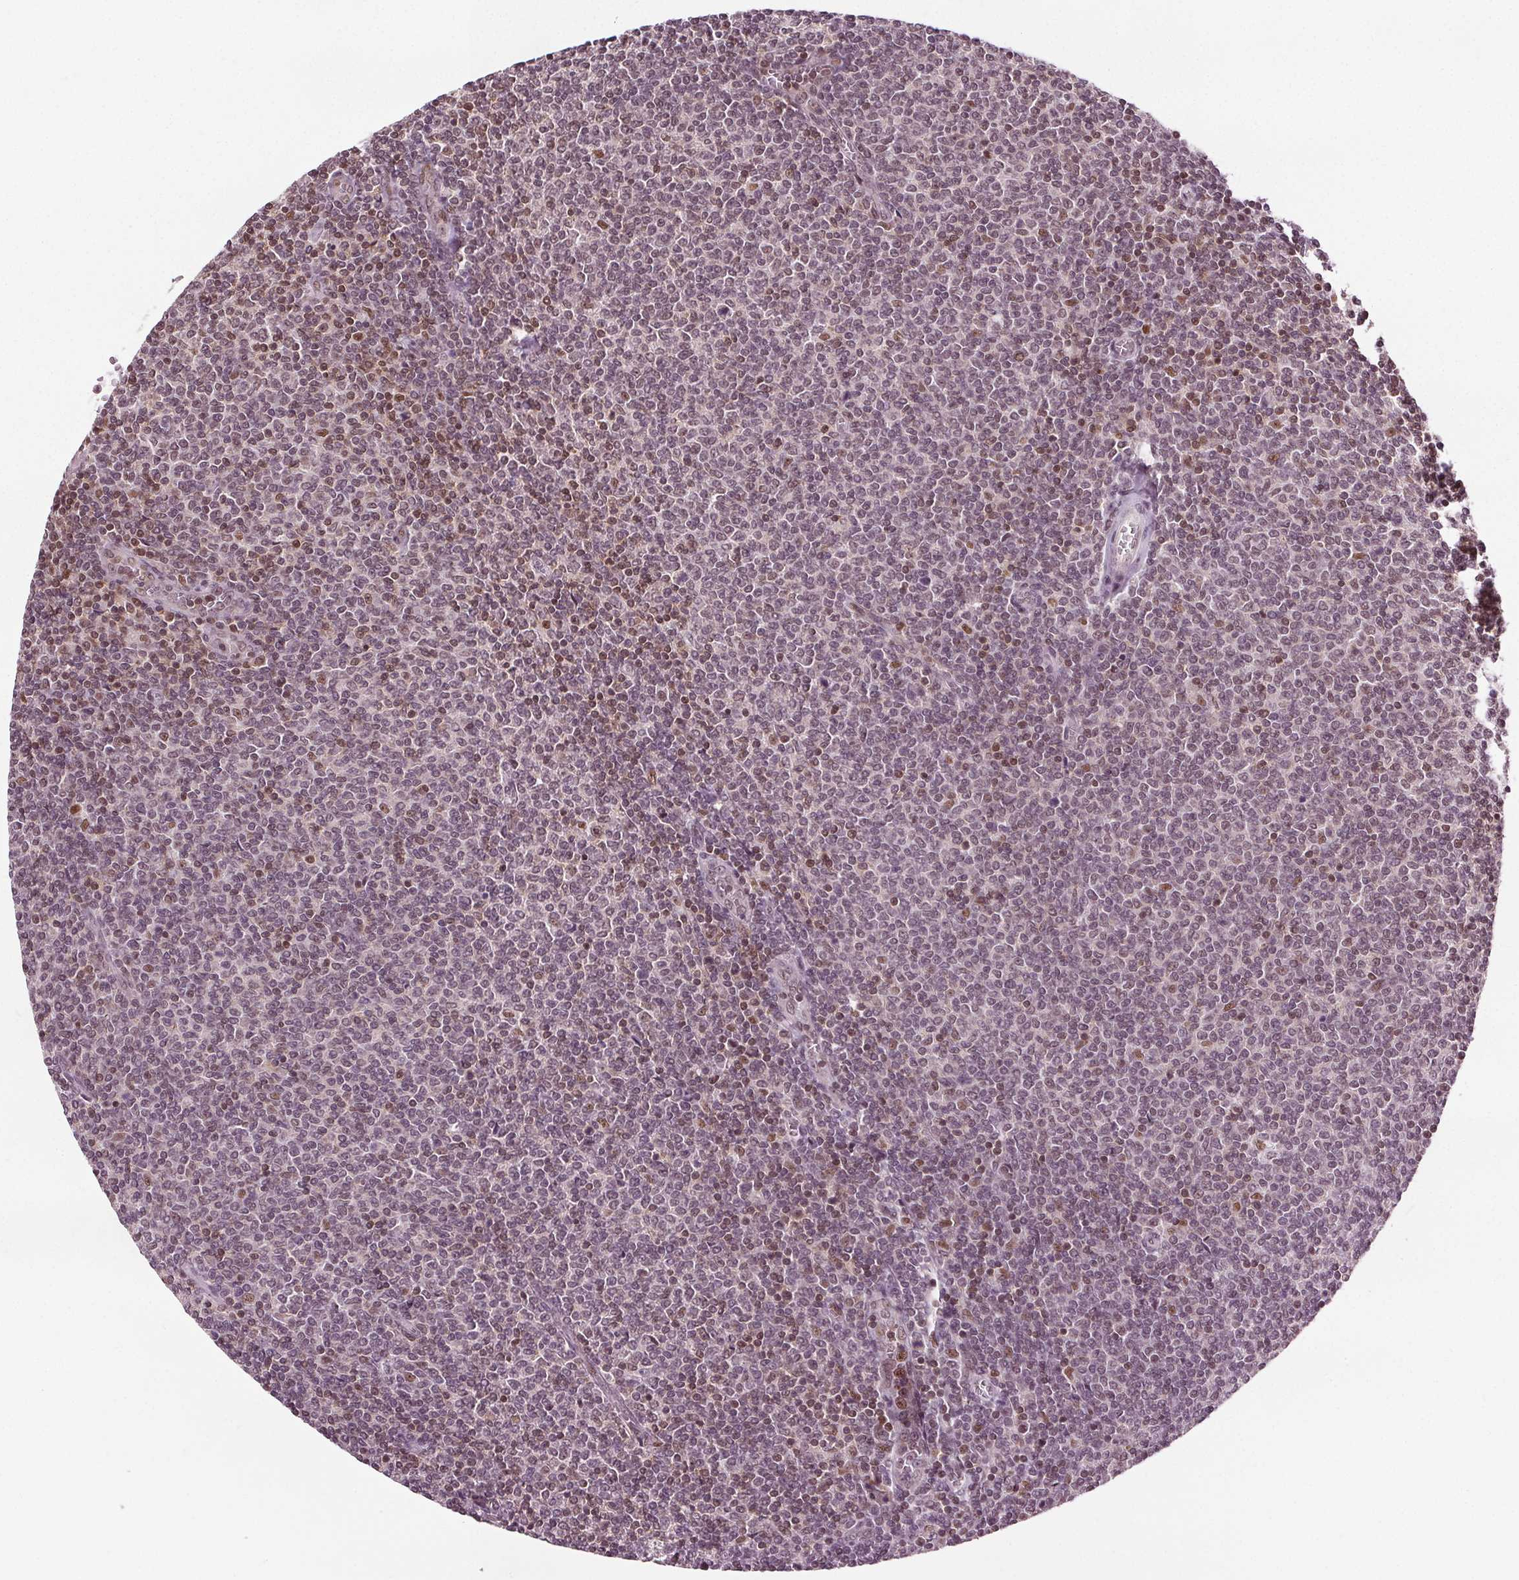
{"staining": {"intensity": "moderate", "quantity": "<25%", "location": "nuclear"}, "tissue": "lymphoma", "cell_type": "Tumor cells", "image_type": "cancer", "snomed": [{"axis": "morphology", "description": "Malignant lymphoma, non-Hodgkin's type, Low grade"}, {"axis": "topography", "description": "Lymph node"}], "caption": "Immunohistochemistry micrograph of human lymphoma stained for a protein (brown), which shows low levels of moderate nuclear staining in about <25% of tumor cells.", "gene": "DDX11", "patient": {"sex": "male", "age": 52}}